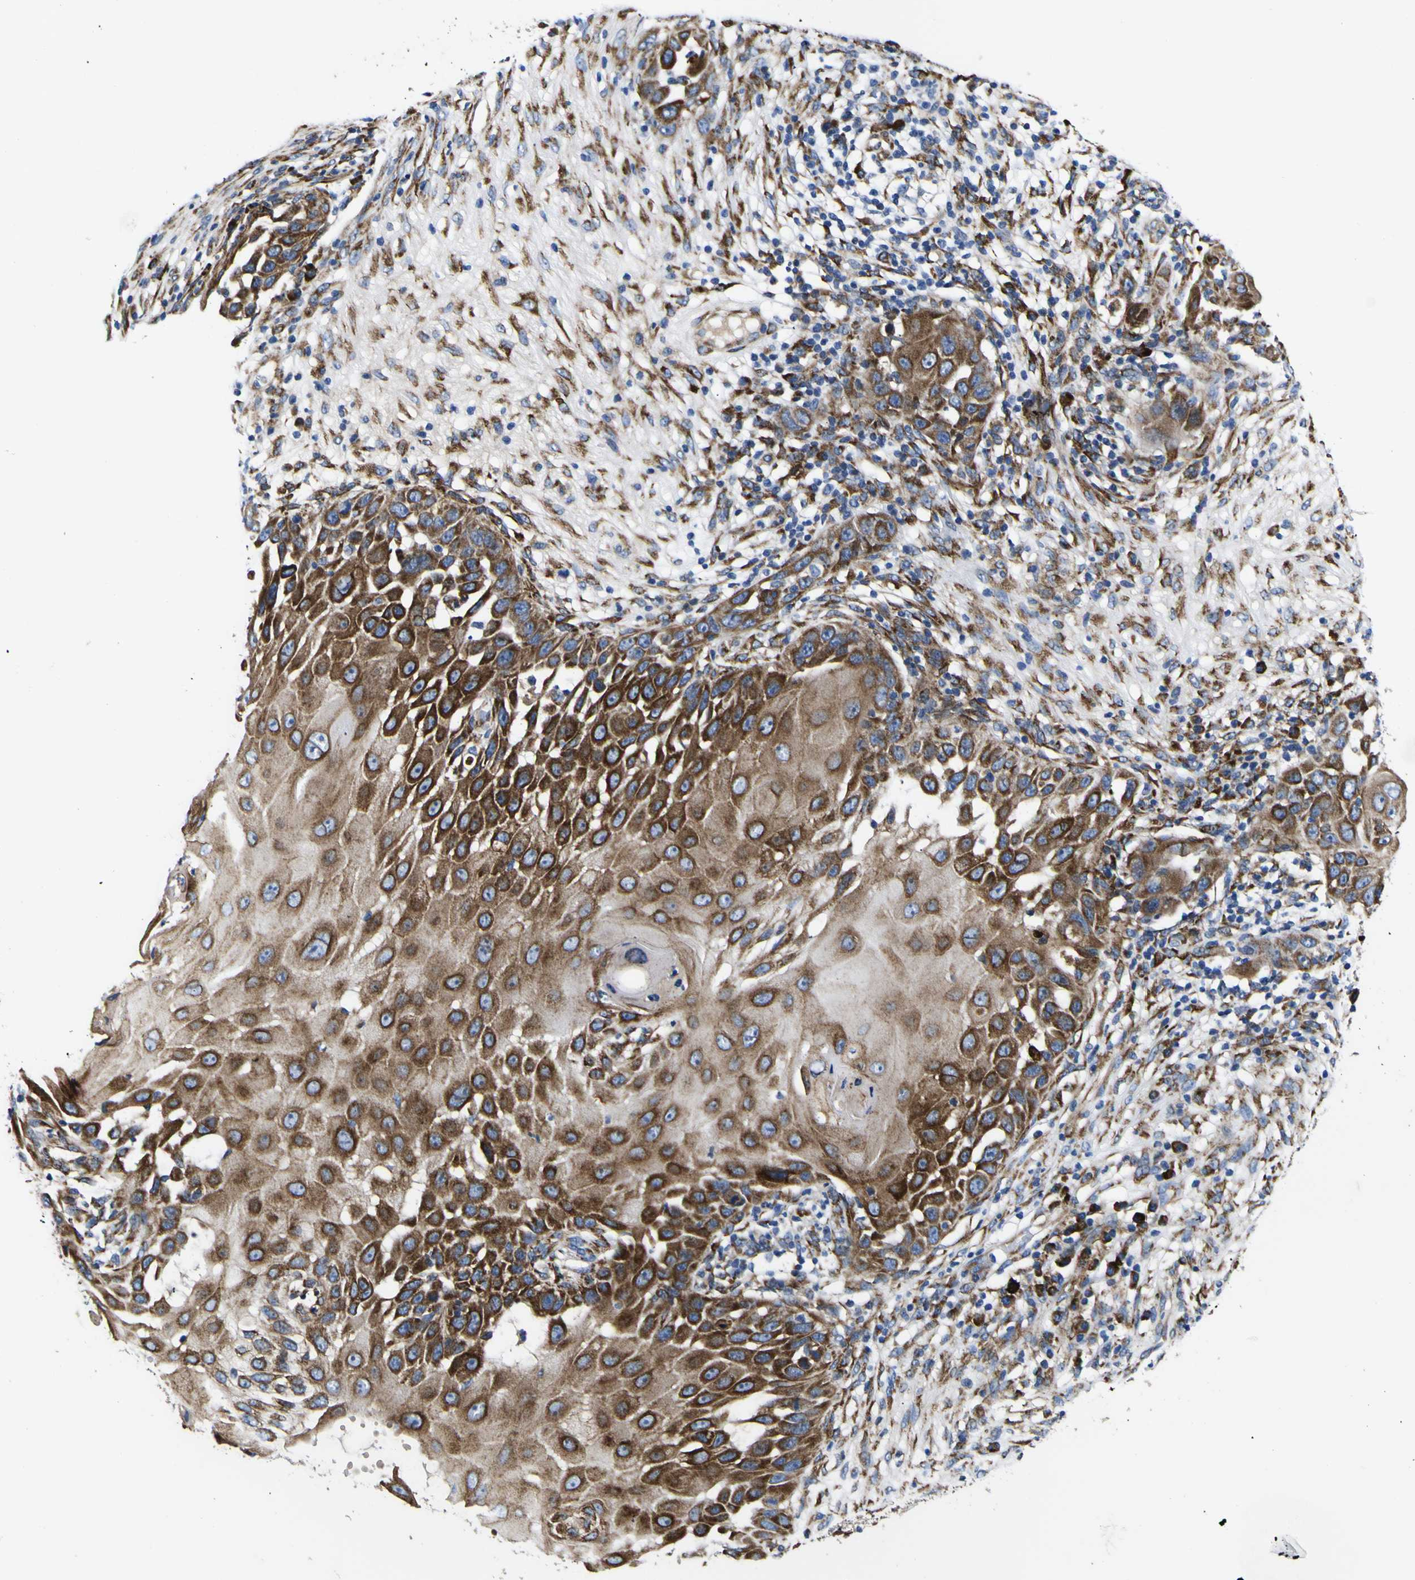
{"staining": {"intensity": "strong", "quantity": ">75%", "location": "cytoplasmic/membranous"}, "tissue": "skin cancer", "cell_type": "Tumor cells", "image_type": "cancer", "snomed": [{"axis": "morphology", "description": "Squamous cell carcinoma, NOS"}, {"axis": "topography", "description": "Skin"}], "caption": "Immunohistochemical staining of squamous cell carcinoma (skin) demonstrates strong cytoplasmic/membranous protein expression in about >75% of tumor cells.", "gene": "SCD", "patient": {"sex": "female", "age": 44}}